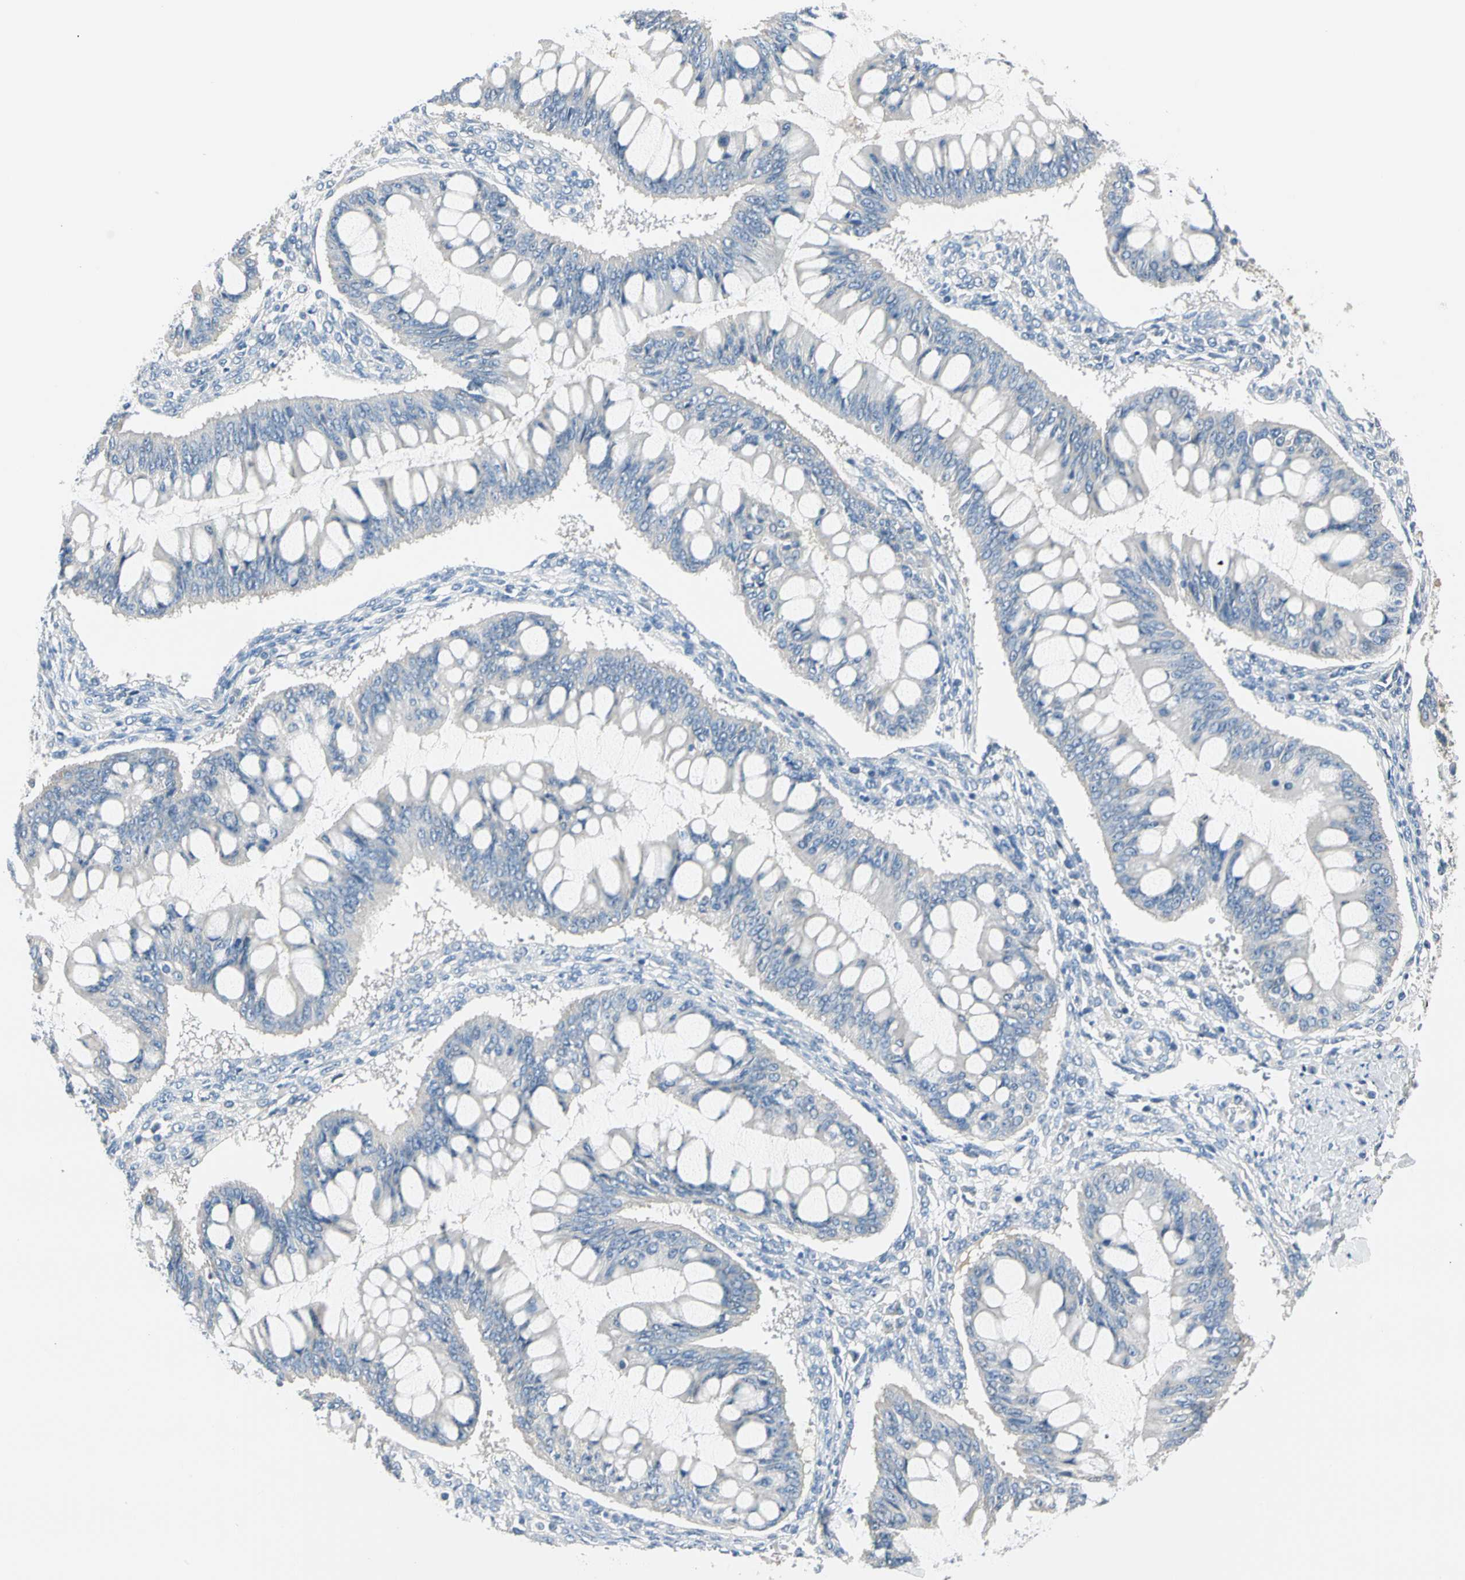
{"staining": {"intensity": "negative", "quantity": "none", "location": "none"}, "tissue": "ovarian cancer", "cell_type": "Tumor cells", "image_type": "cancer", "snomed": [{"axis": "morphology", "description": "Cystadenocarcinoma, mucinous, NOS"}, {"axis": "topography", "description": "Ovary"}], "caption": "The immunohistochemistry (IHC) image has no significant expression in tumor cells of ovarian cancer tissue.", "gene": "GPR153", "patient": {"sex": "female", "age": 73}}